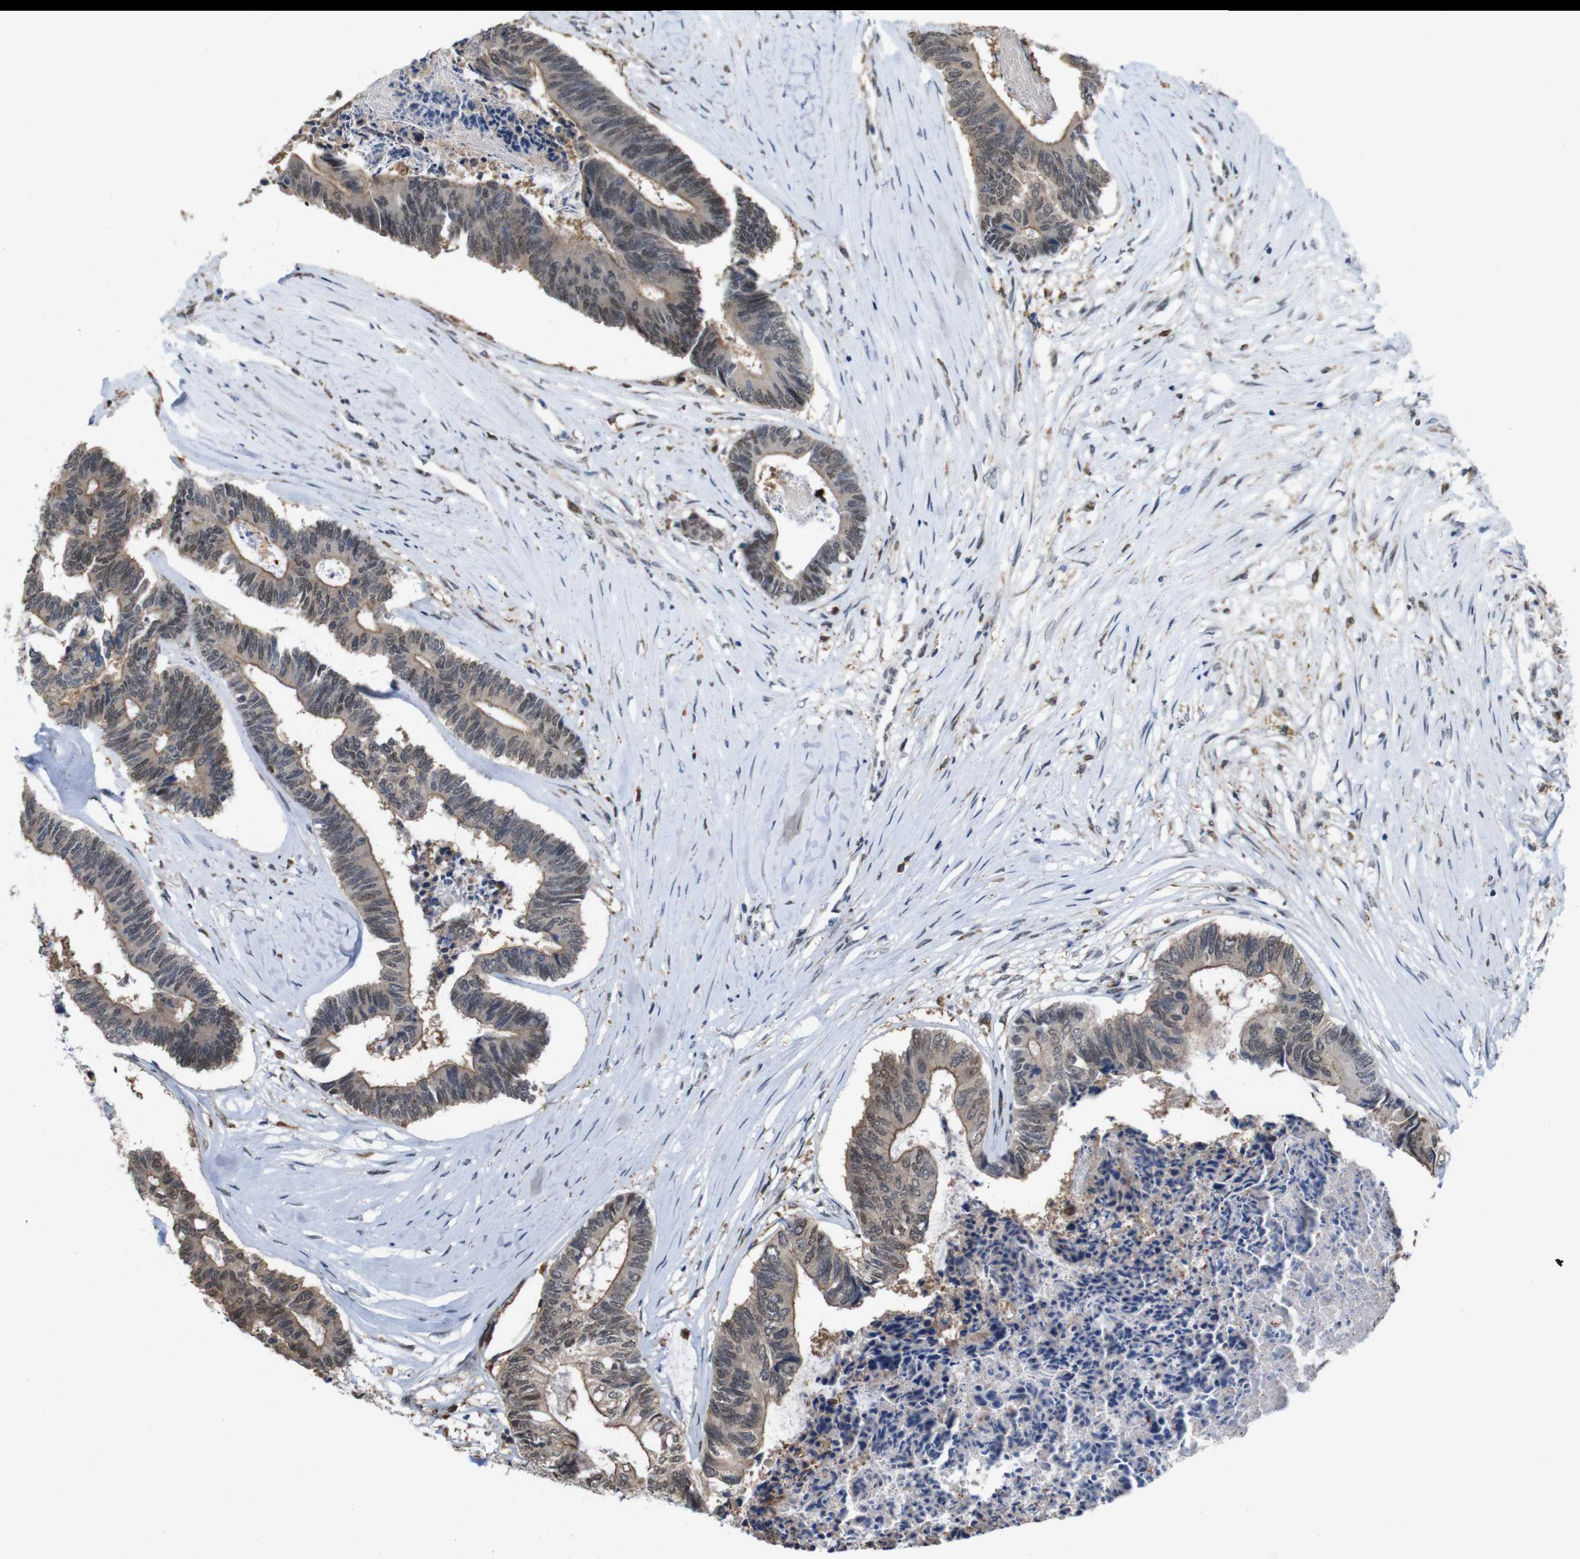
{"staining": {"intensity": "moderate", "quantity": ">75%", "location": "cytoplasmic/membranous,nuclear"}, "tissue": "colorectal cancer", "cell_type": "Tumor cells", "image_type": "cancer", "snomed": [{"axis": "morphology", "description": "Adenocarcinoma, NOS"}, {"axis": "topography", "description": "Rectum"}], "caption": "A micrograph of colorectal cancer (adenocarcinoma) stained for a protein demonstrates moderate cytoplasmic/membranous and nuclear brown staining in tumor cells. (IHC, brightfield microscopy, high magnification).", "gene": "PNMA8A", "patient": {"sex": "male", "age": 63}}